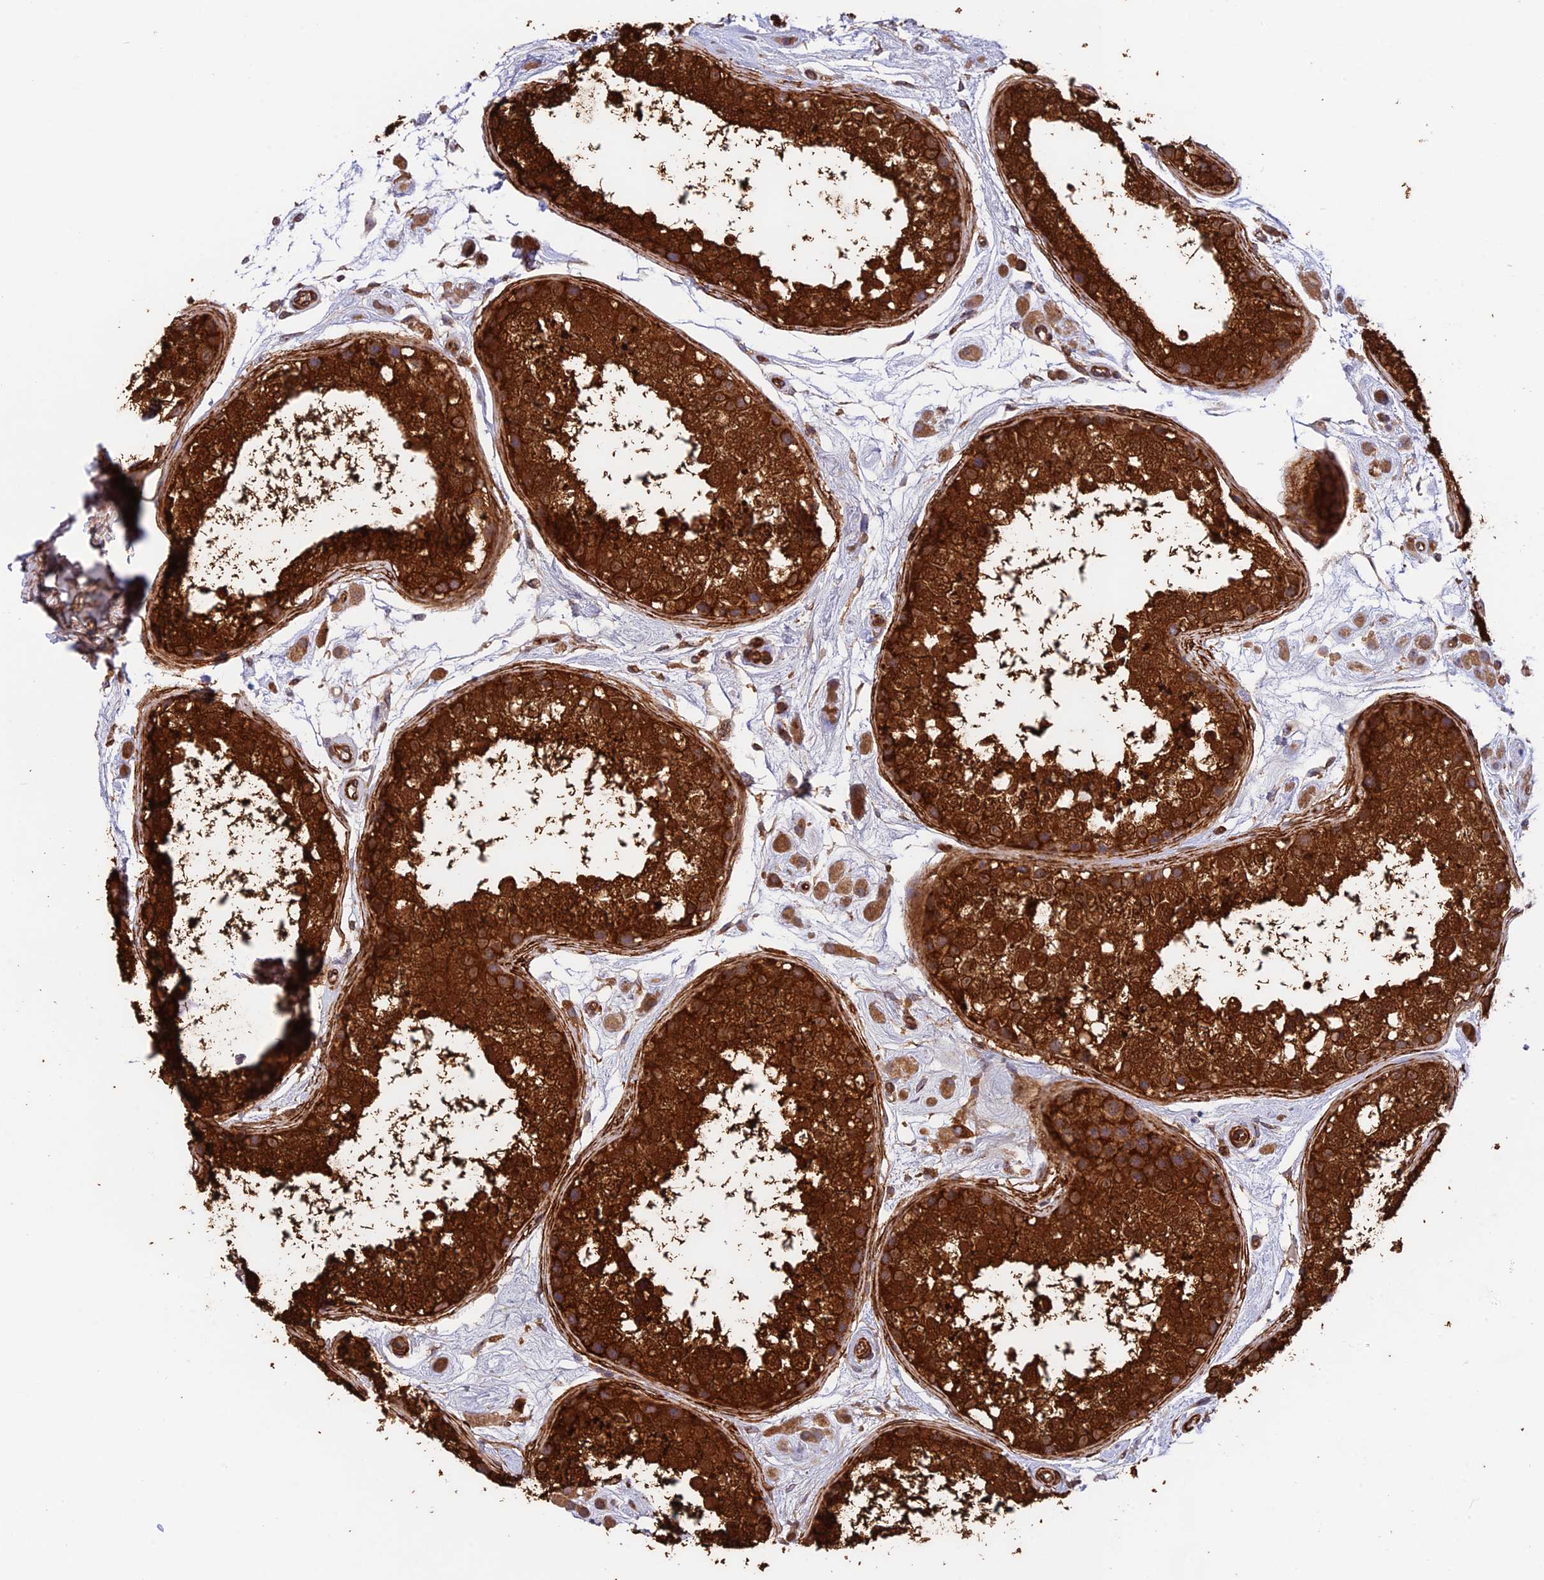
{"staining": {"intensity": "strong", "quantity": ">75%", "location": "cytoplasmic/membranous"}, "tissue": "testis", "cell_type": "Cells in seminiferous ducts", "image_type": "normal", "snomed": [{"axis": "morphology", "description": "Normal tissue, NOS"}, {"axis": "topography", "description": "Testis"}], "caption": "Immunohistochemical staining of benign testis displays >75% levels of strong cytoplasmic/membranous protein staining in about >75% of cells in seminiferous ducts. The protein of interest is stained brown, and the nuclei are stained in blue (DAB IHC with brightfield microscopy, high magnification).", "gene": "EVI5L", "patient": {"sex": "male", "age": 25}}